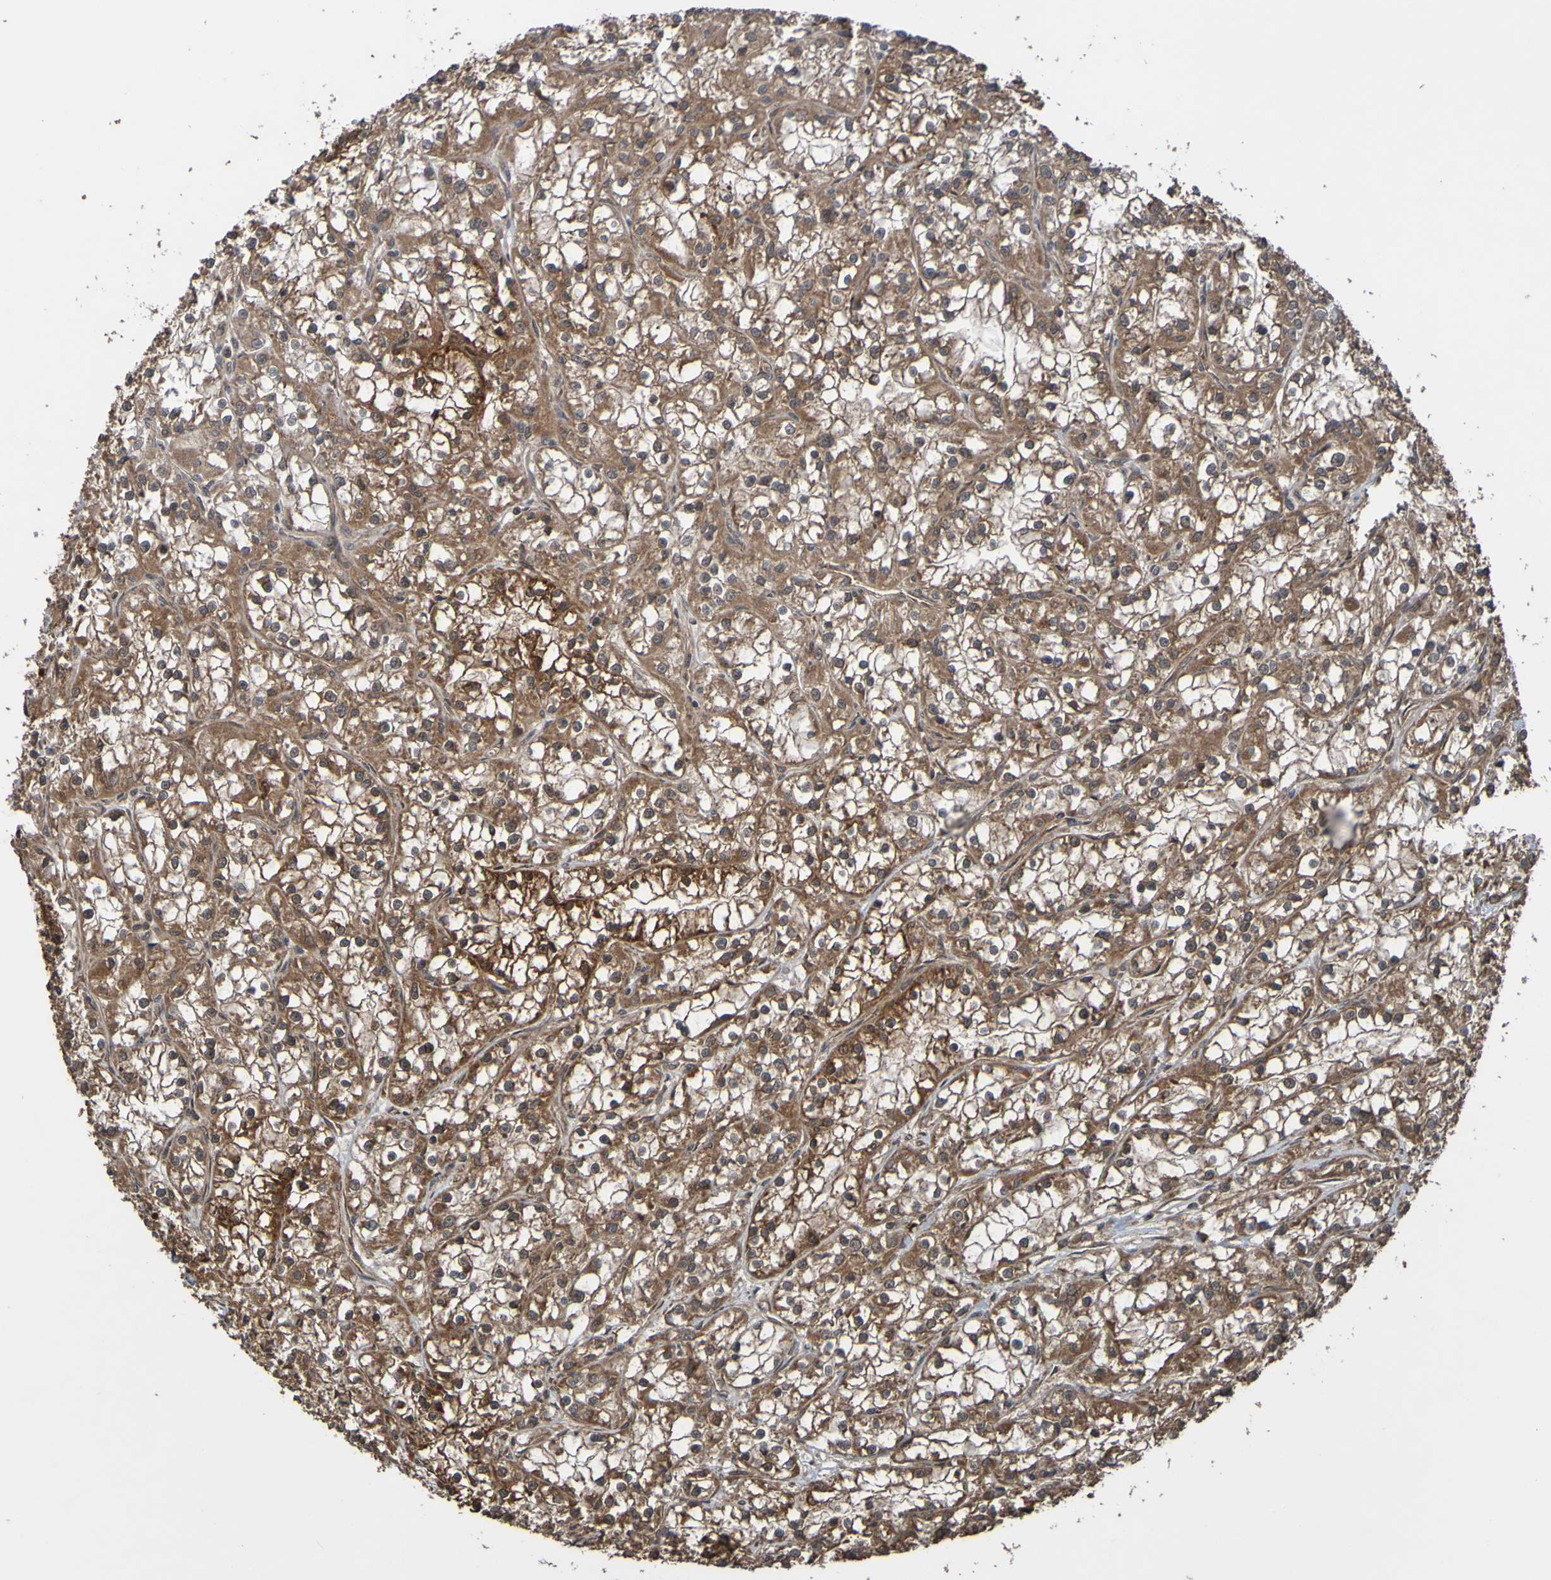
{"staining": {"intensity": "moderate", "quantity": ">75%", "location": "cytoplasmic/membranous"}, "tissue": "renal cancer", "cell_type": "Tumor cells", "image_type": "cancer", "snomed": [{"axis": "morphology", "description": "Adenocarcinoma, NOS"}, {"axis": "topography", "description": "Kidney"}], "caption": "A high-resolution image shows immunohistochemistry staining of renal cancer (adenocarcinoma), which demonstrates moderate cytoplasmic/membranous positivity in approximately >75% of tumor cells.", "gene": "UCN", "patient": {"sex": "female", "age": 52}}